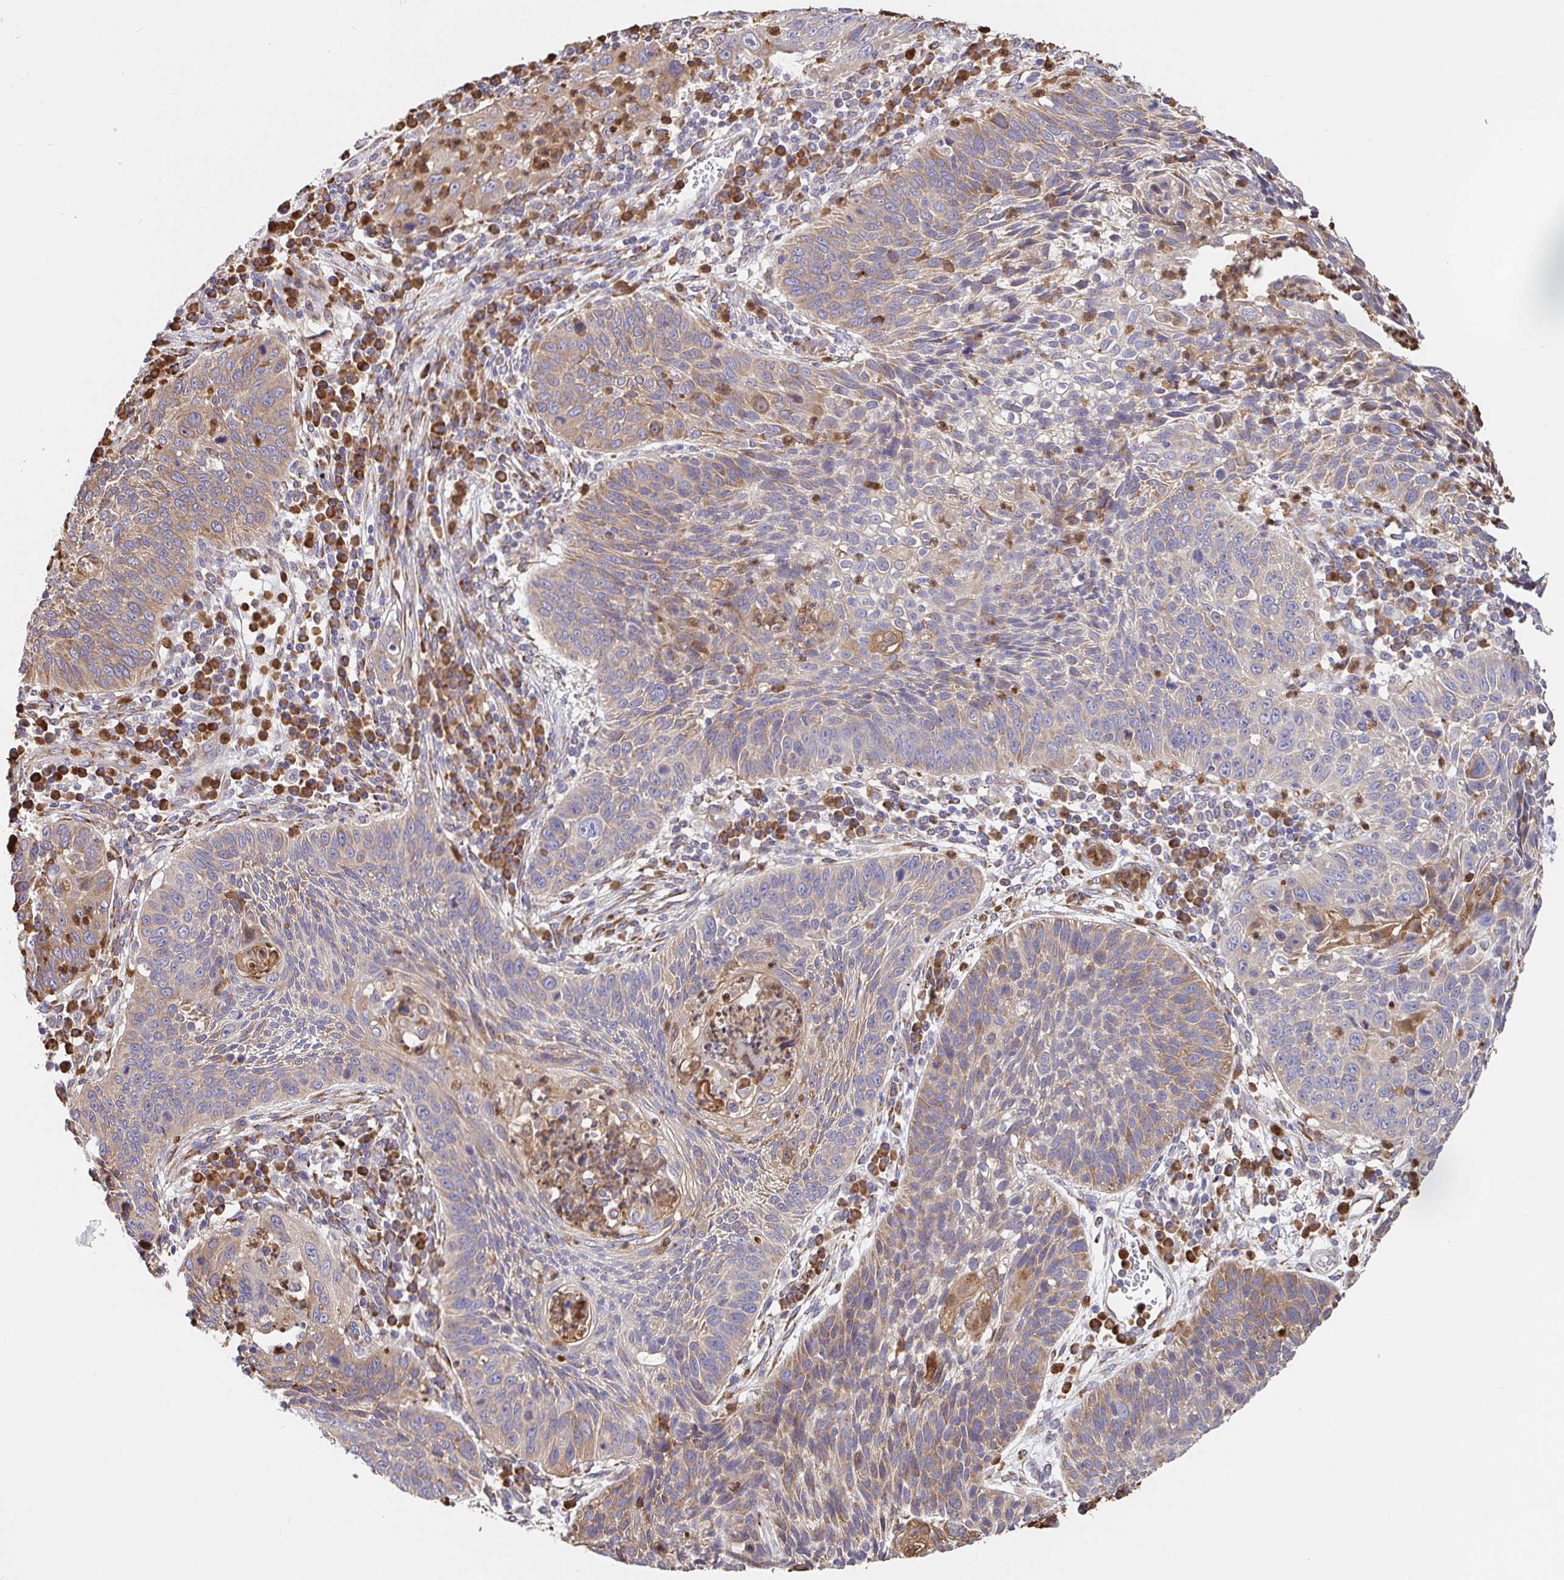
{"staining": {"intensity": "weak", "quantity": "25%-75%", "location": "cytoplasmic/membranous"}, "tissue": "lung cancer", "cell_type": "Tumor cells", "image_type": "cancer", "snomed": [{"axis": "morphology", "description": "Squamous cell carcinoma, NOS"}, {"axis": "morphology", "description": "Squamous cell carcinoma, metastatic, NOS"}, {"axis": "topography", "description": "Lung"}, {"axis": "topography", "description": "Pleura, NOS"}], "caption": "Brown immunohistochemical staining in human lung cancer (metastatic squamous cell carcinoma) reveals weak cytoplasmic/membranous positivity in about 25%-75% of tumor cells.", "gene": "PDPK1", "patient": {"sex": "male", "age": 72}}